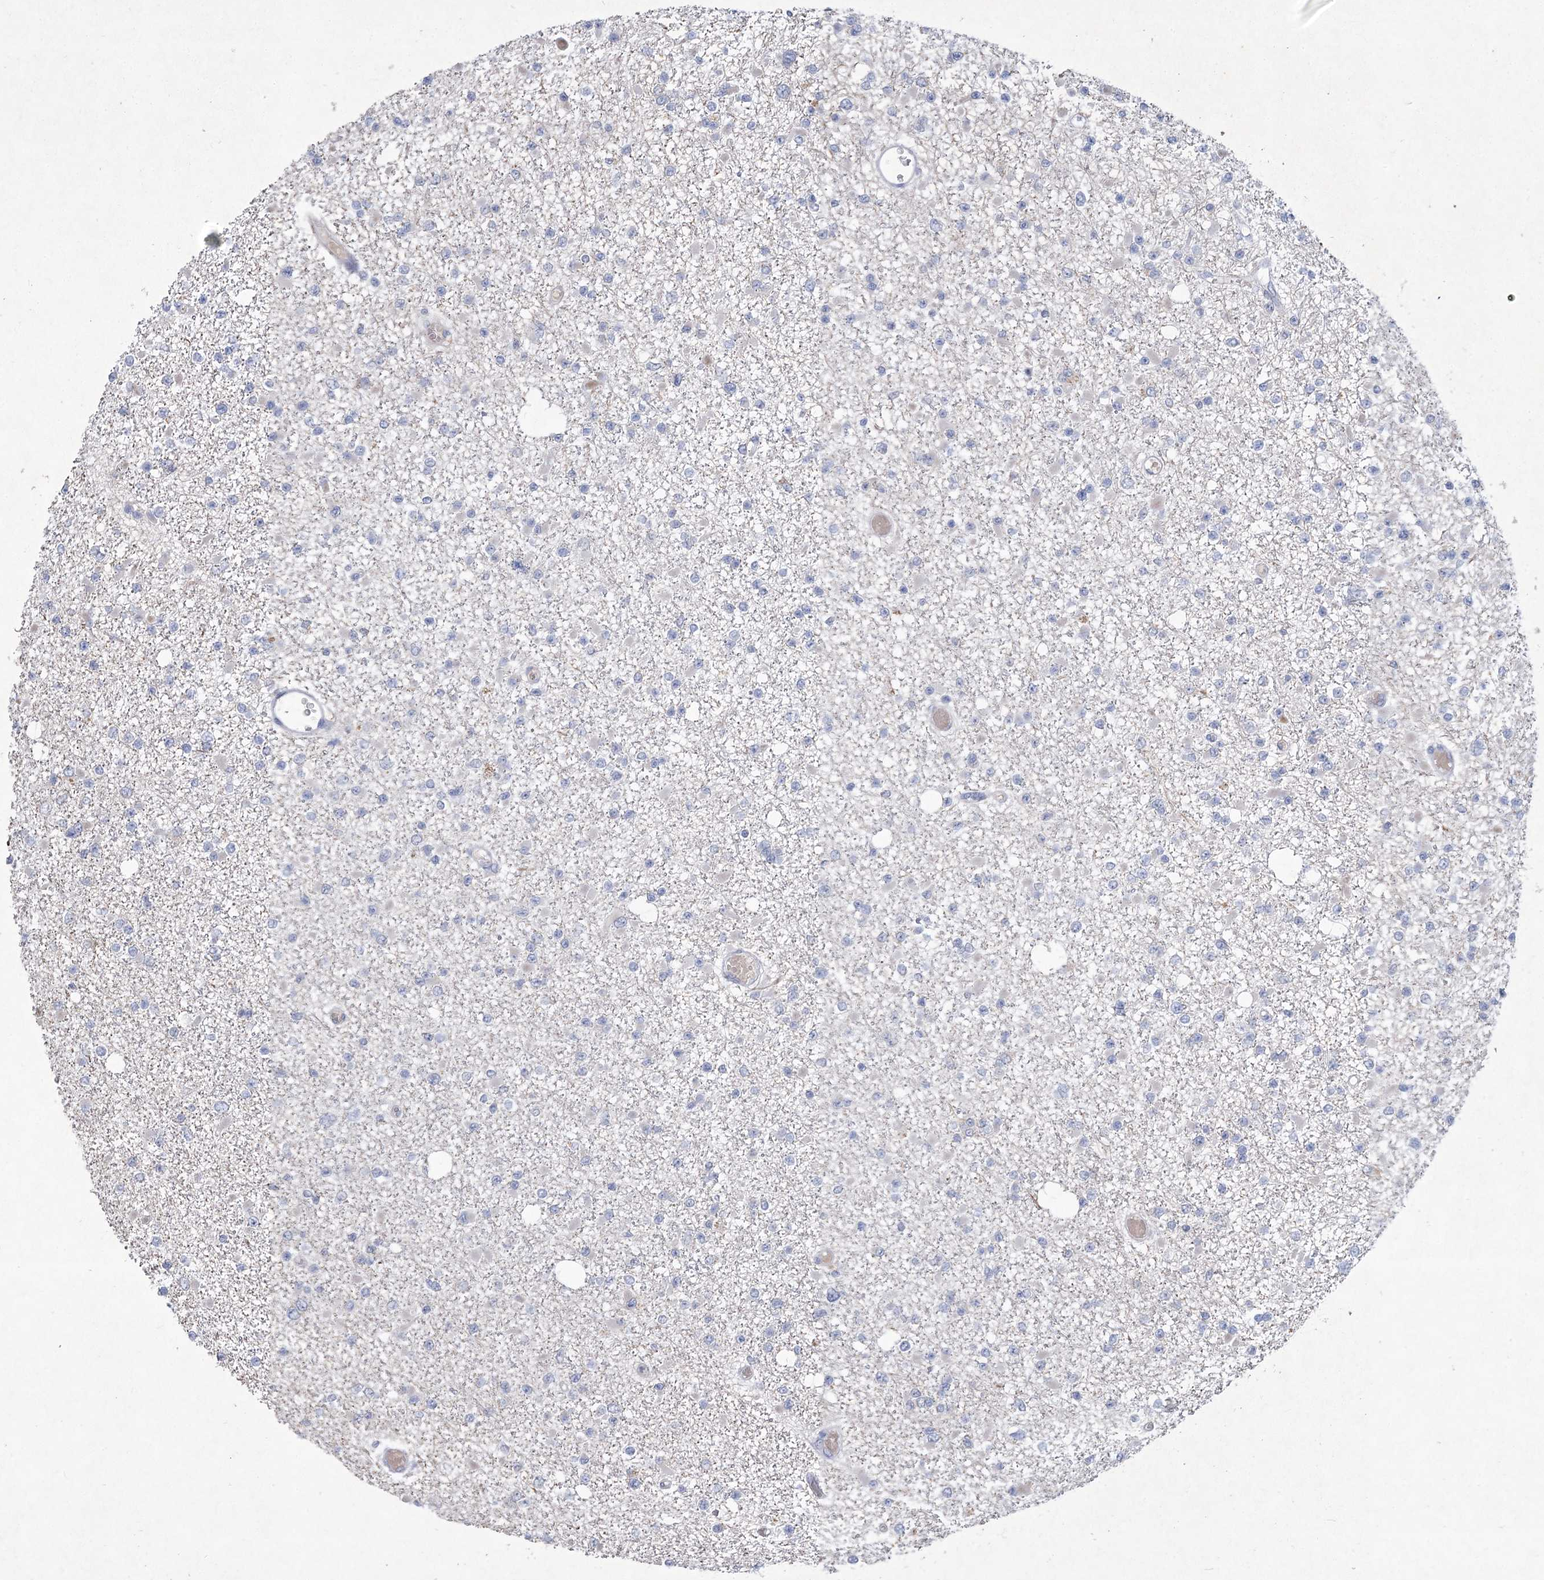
{"staining": {"intensity": "negative", "quantity": "none", "location": "none"}, "tissue": "glioma", "cell_type": "Tumor cells", "image_type": "cancer", "snomed": [{"axis": "morphology", "description": "Glioma, malignant, Low grade"}, {"axis": "topography", "description": "Brain"}], "caption": "Immunohistochemistry (IHC) histopathology image of glioma stained for a protein (brown), which demonstrates no expression in tumor cells.", "gene": "GCNT4", "patient": {"sex": "female", "age": 22}}